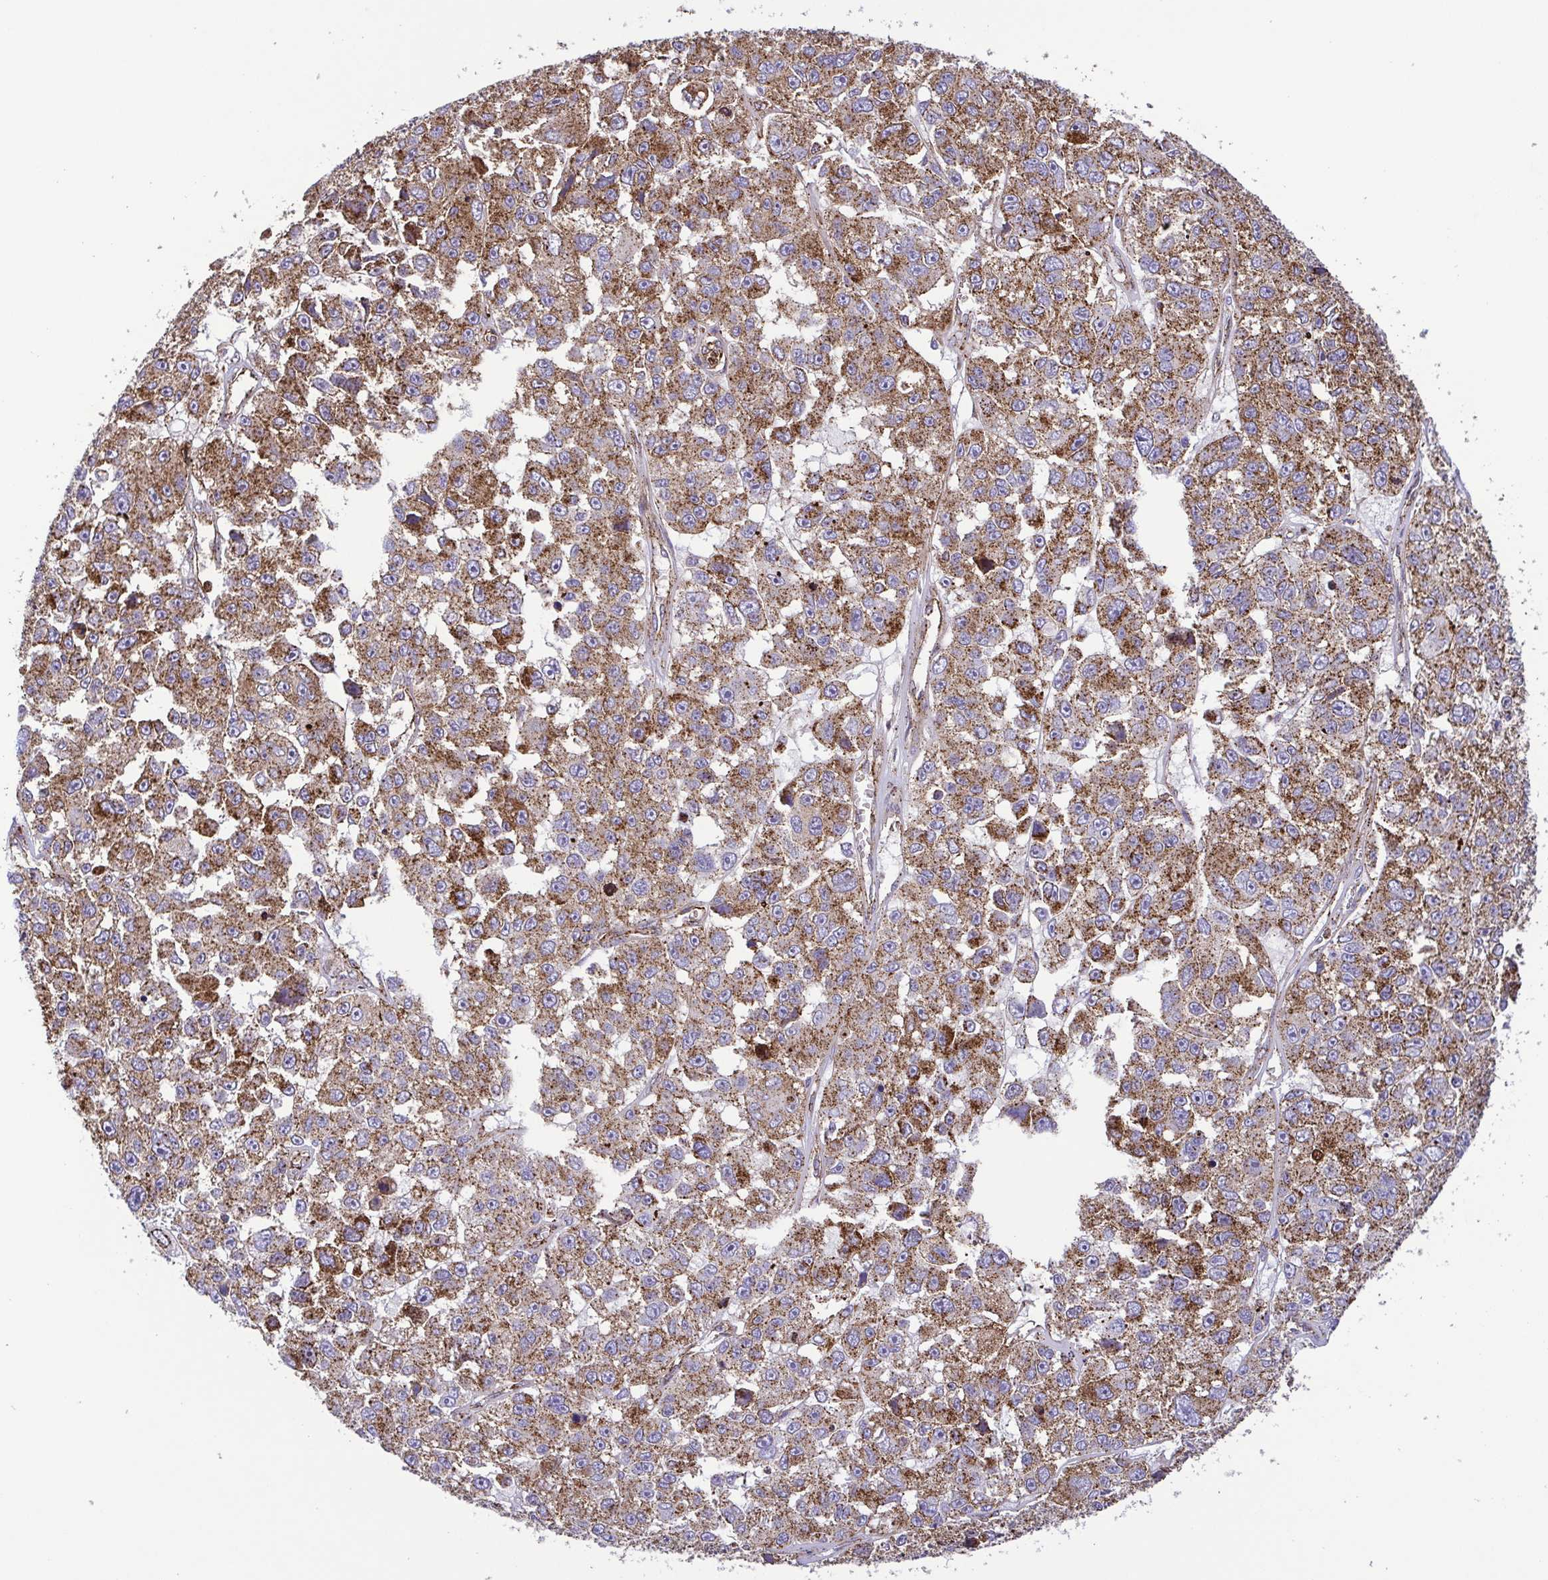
{"staining": {"intensity": "moderate", "quantity": ">75%", "location": "cytoplasmic/membranous"}, "tissue": "melanoma", "cell_type": "Tumor cells", "image_type": "cancer", "snomed": [{"axis": "morphology", "description": "Malignant melanoma, NOS"}, {"axis": "topography", "description": "Skin"}], "caption": "Moderate cytoplasmic/membranous staining for a protein is present in approximately >75% of tumor cells of melanoma using immunohistochemistry.", "gene": "CHMP1B", "patient": {"sex": "female", "age": 66}}